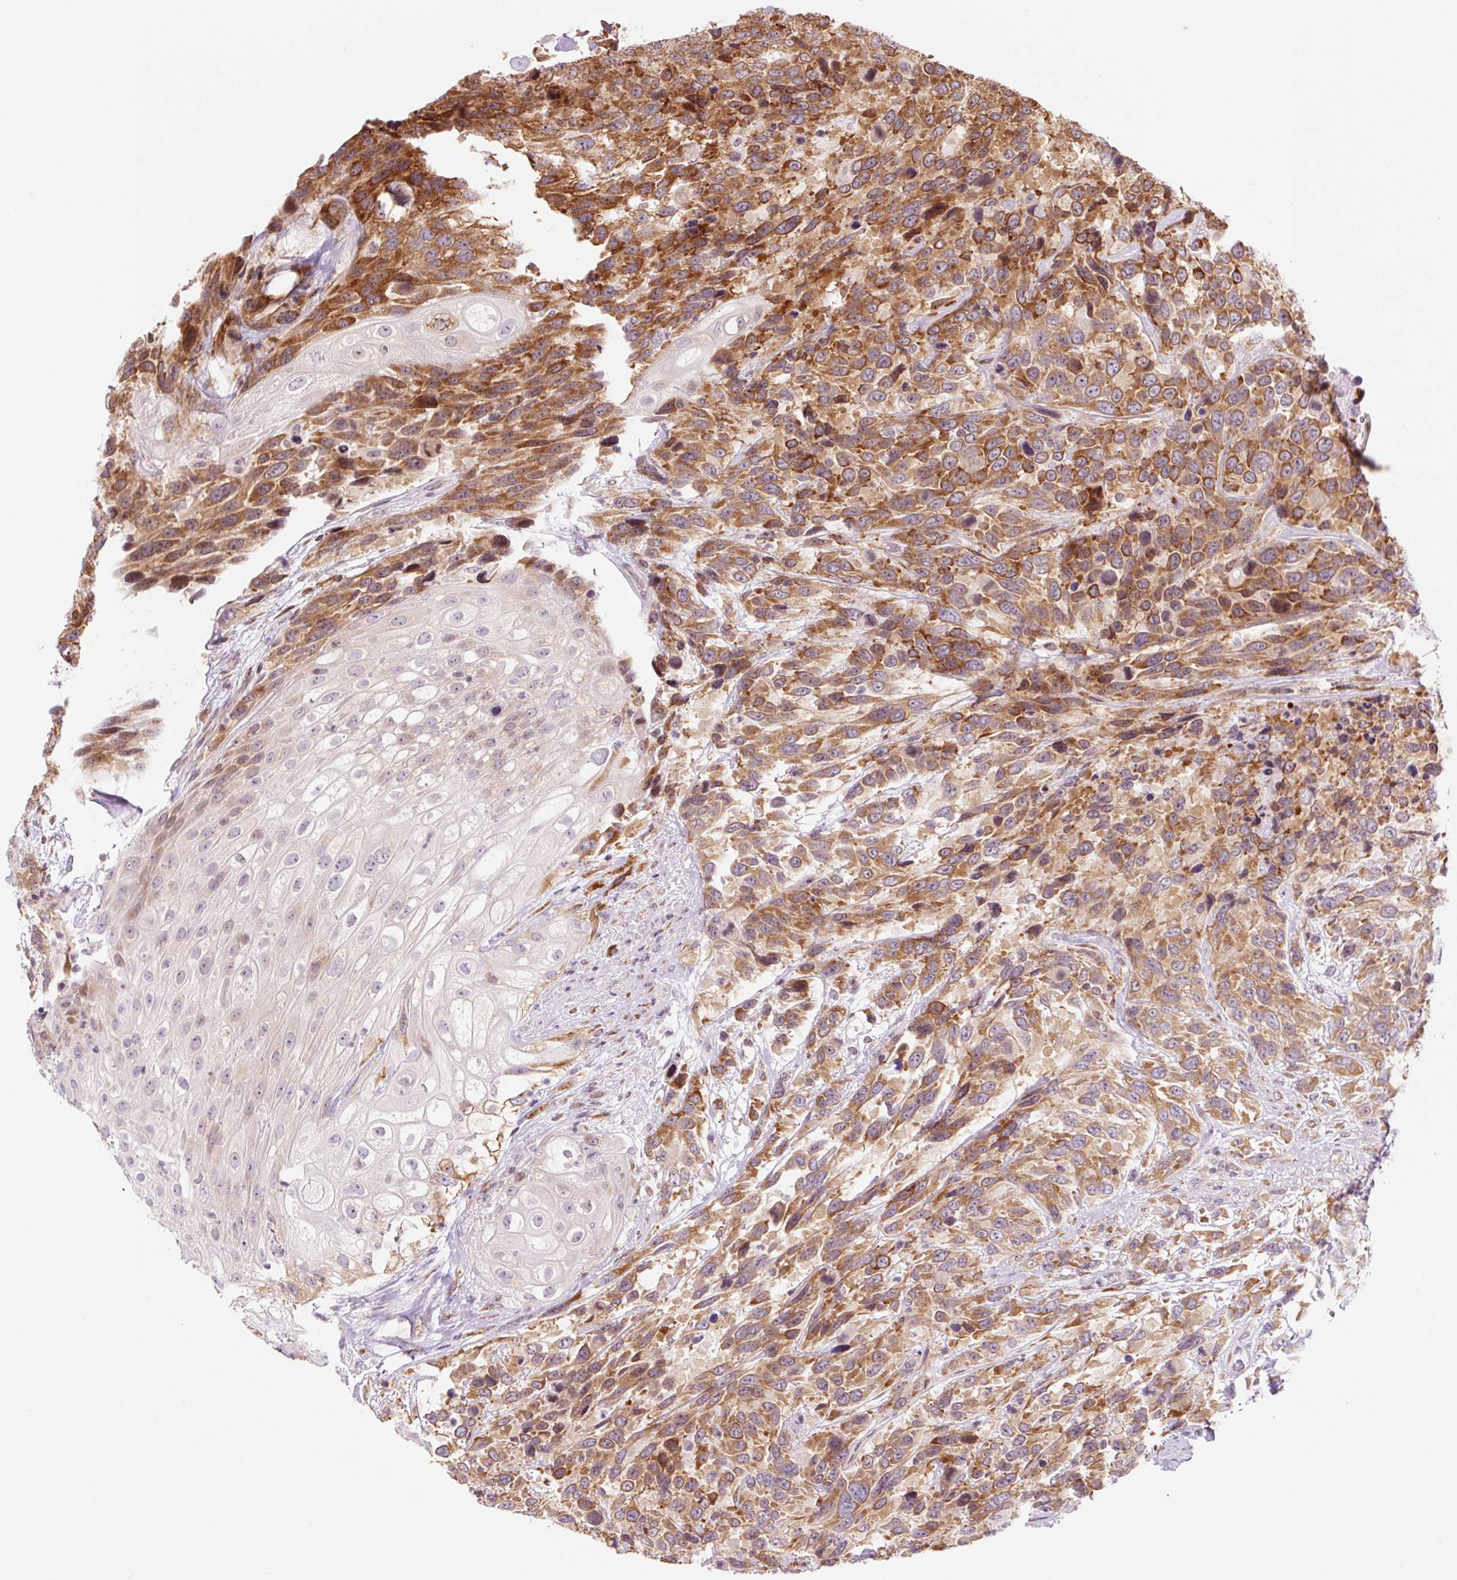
{"staining": {"intensity": "strong", "quantity": ">75%", "location": "cytoplasmic/membranous"}, "tissue": "urothelial cancer", "cell_type": "Tumor cells", "image_type": "cancer", "snomed": [{"axis": "morphology", "description": "Urothelial carcinoma, High grade"}, {"axis": "topography", "description": "Urinary bladder"}], "caption": "Immunohistochemical staining of human urothelial carcinoma (high-grade) exhibits high levels of strong cytoplasmic/membranous staining in about >75% of tumor cells.", "gene": "RPL41", "patient": {"sex": "female", "age": 70}}